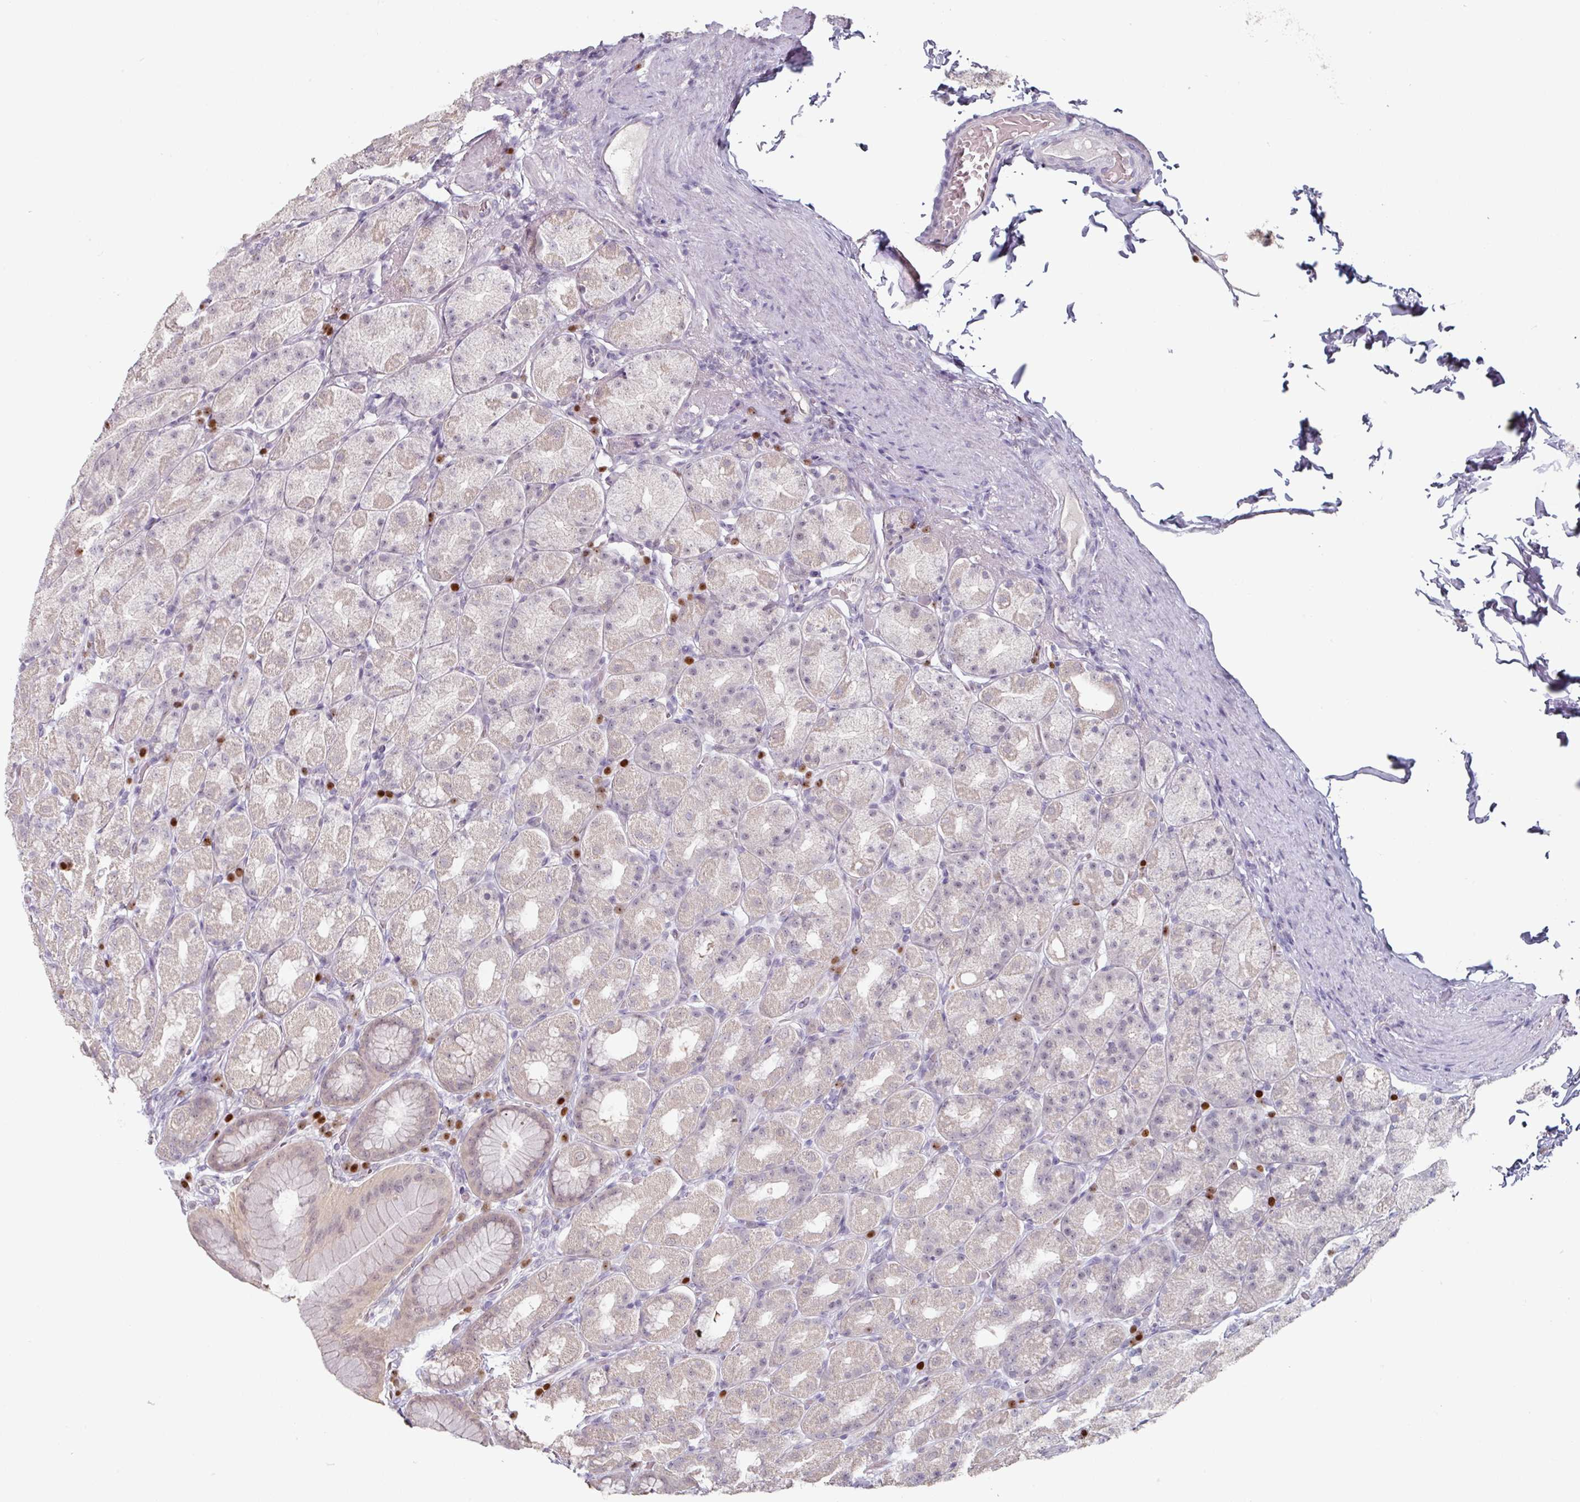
{"staining": {"intensity": "weak", "quantity": "<25%", "location": "cytoplasmic/membranous"}, "tissue": "stomach", "cell_type": "Glandular cells", "image_type": "normal", "snomed": [{"axis": "morphology", "description": "Normal tissue, NOS"}, {"axis": "topography", "description": "Stomach, upper"}, {"axis": "topography", "description": "Stomach"}], "caption": "DAB immunohistochemical staining of benign human stomach displays no significant expression in glandular cells. The staining is performed using DAB (3,3'-diaminobenzidine) brown chromogen with nuclei counter-stained in using hematoxylin.", "gene": "ZBTB6", "patient": {"sex": "male", "age": 68}}